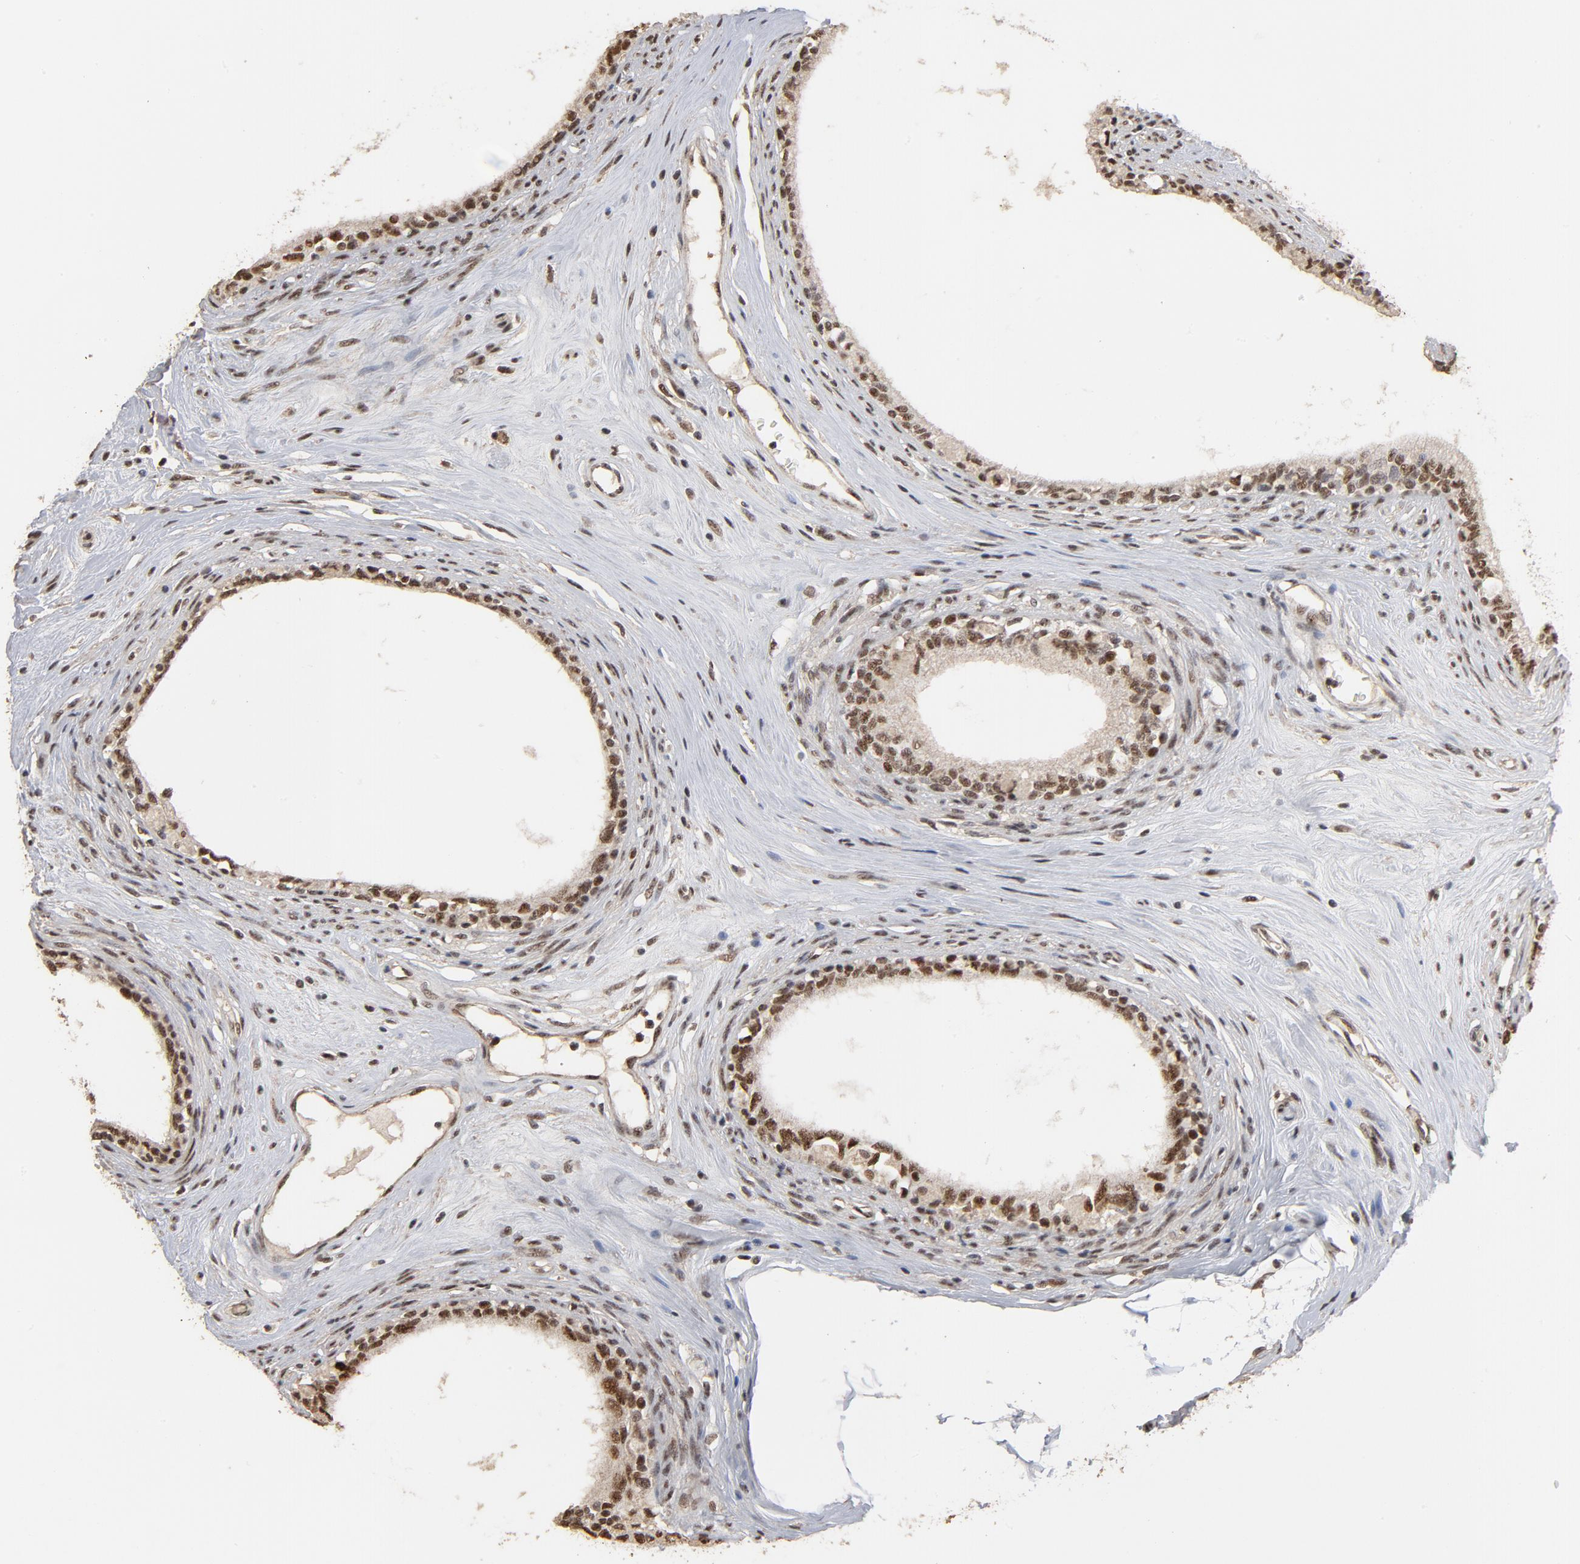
{"staining": {"intensity": "strong", "quantity": ">75%", "location": "nuclear"}, "tissue": "epididymis", "cell_type": "Glandular cells", "image_type": "normal", "snomed": [{"axis": "morphology", "description": "Normal tissue, NOS"}, {"axis": "morphology", "description": "Inflammation, NOS"}, {"axis": "topography", "description": "Epididymis"}], "caption": "A high amount of strong nuclear positivity is appreciated in approximately >75% of glandular cells in benign epididymis.", "gene": "TP53RK", "patient": {"sex": "male", "age": 84}}